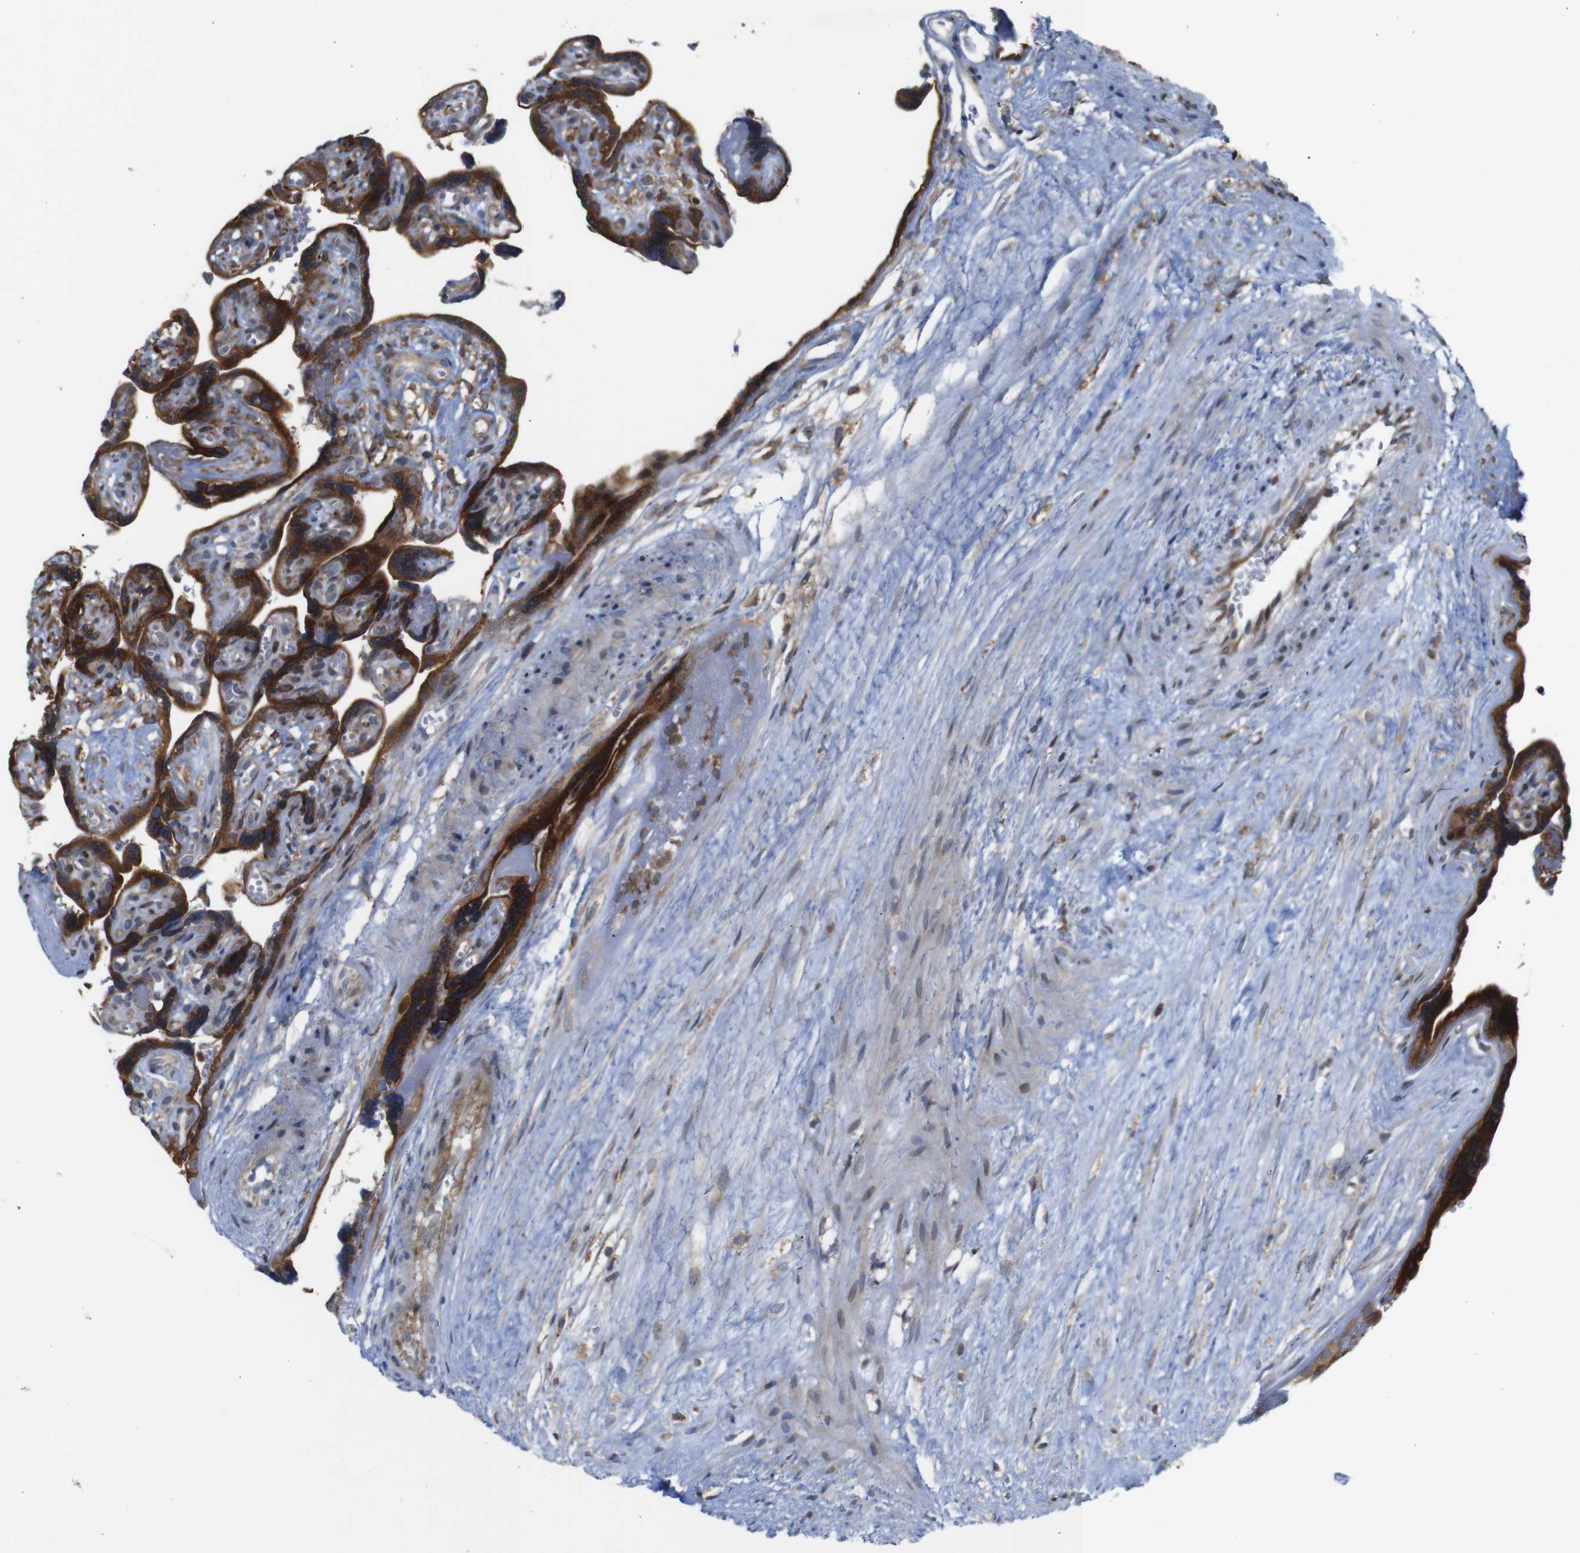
{"staining": {"intensity": "strong", "quantity": ">75%", "location": "cytoplasmic/membranous"}, "tissue": "placenta", "cell_type": "Trophoblastic cells", "image_type": "normal", "snomed": [{"axis": "morphology", "description": "Normal tissue, NOS"}, {"axis": "topography", "description": "Placenta"}], "caption": "IHC of unremarkable placenta reveals high levels of strong cytoplasmic/membranous positivity in approximately >75% of trophoblastic cells. (IHC, brightfield microscopy, high magnification).", "gene": "PTPN1", "patient": {"sex": "female", "age": 30}}